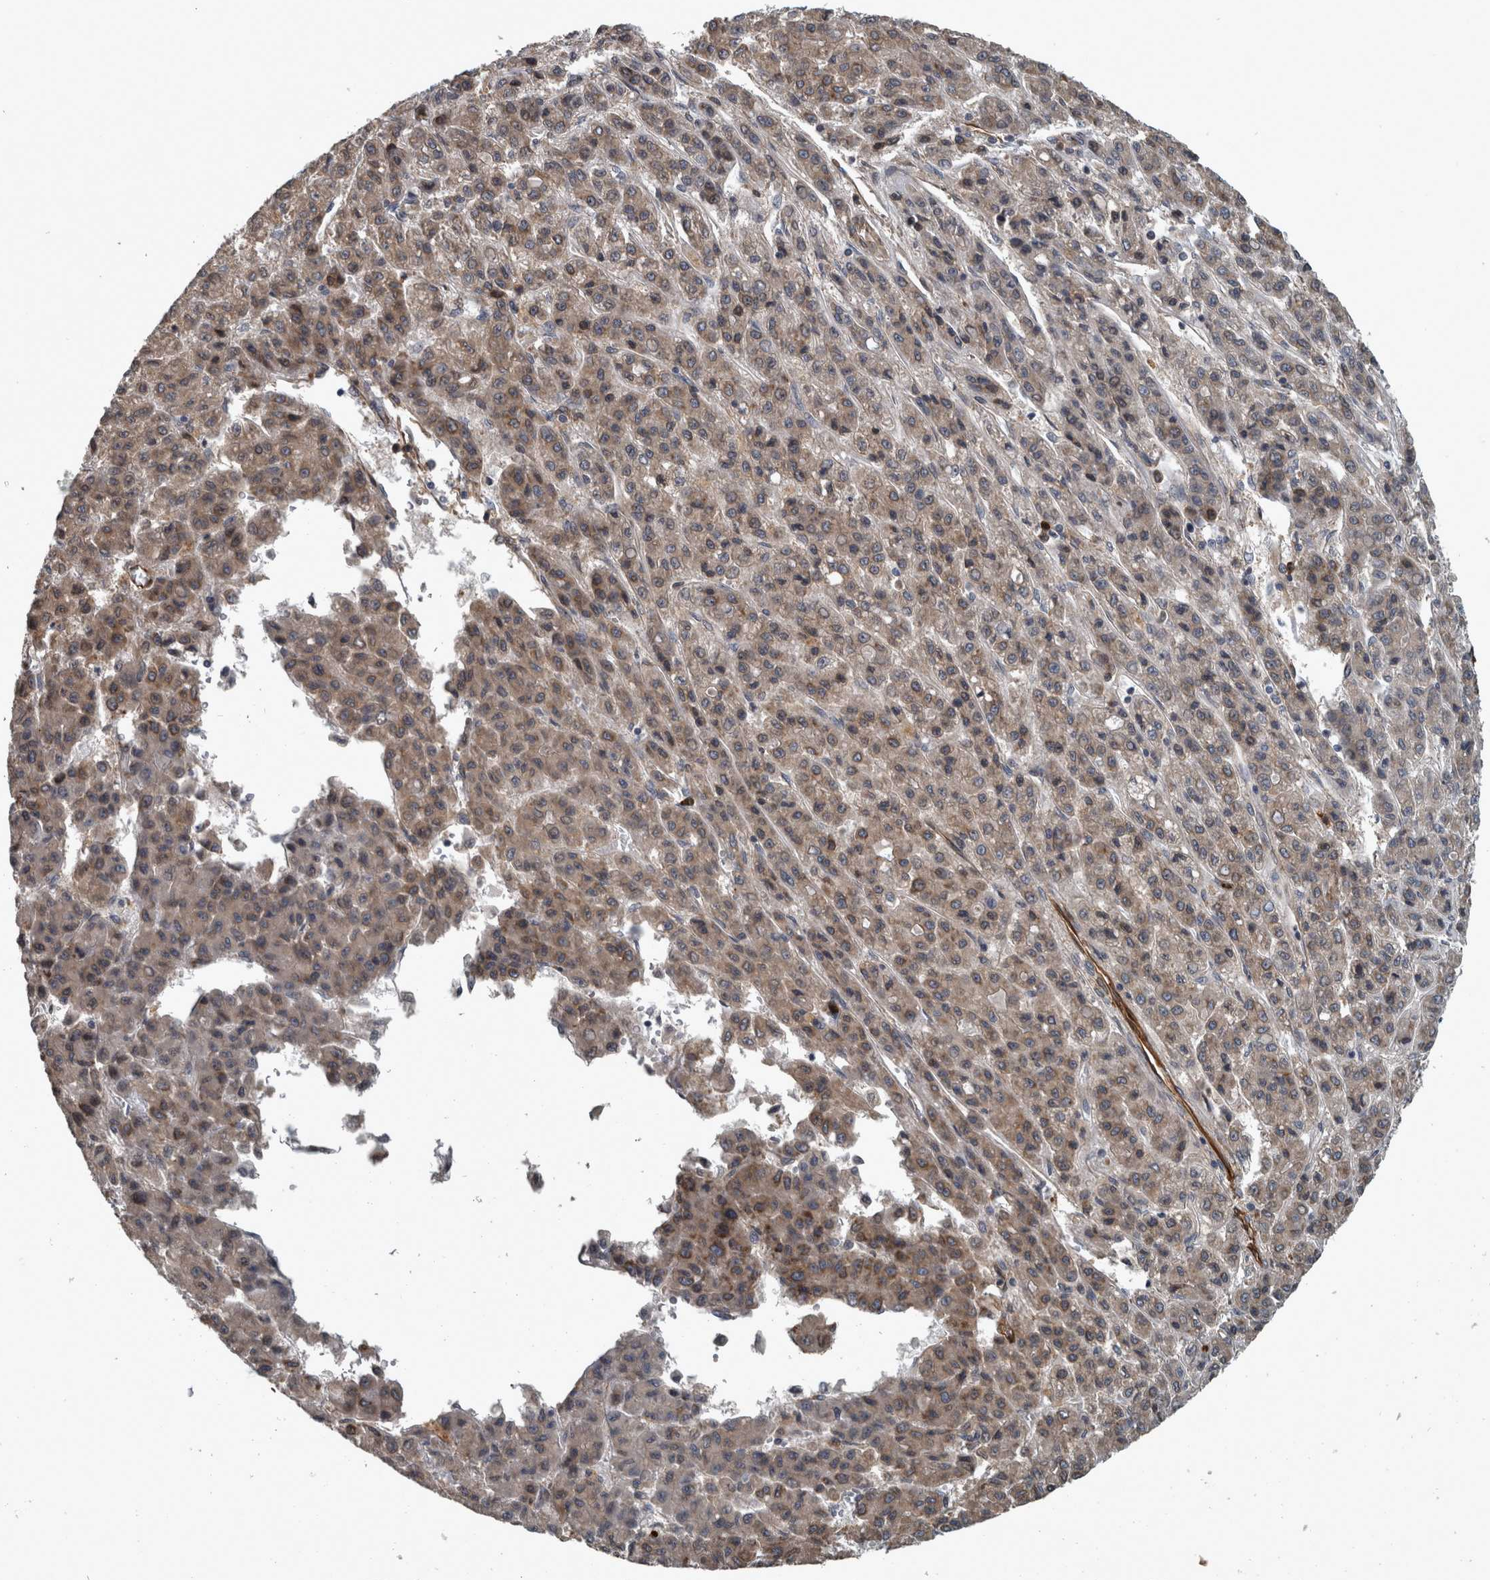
{"staining": {"intensity": "weak", "quantity": "25%-75%", "location": "cytoplasmic/membranous"}, "tissue": "liver cancer", "cell_type": "Tumor cells", "image_type": "cancer", "snomed": [{"axis": "morphology", "description": "Carcinoma, Hepatocellular, NOS"}, {"axis": "topography", "description": "Liver"}], "caption": "Weak cytoplasmic/membranous staining is present in approximately 25%-75% of tumor cells in liver cancer.", "gene": "EXOC8", "patient": {"sex": "male", "age": 80}}